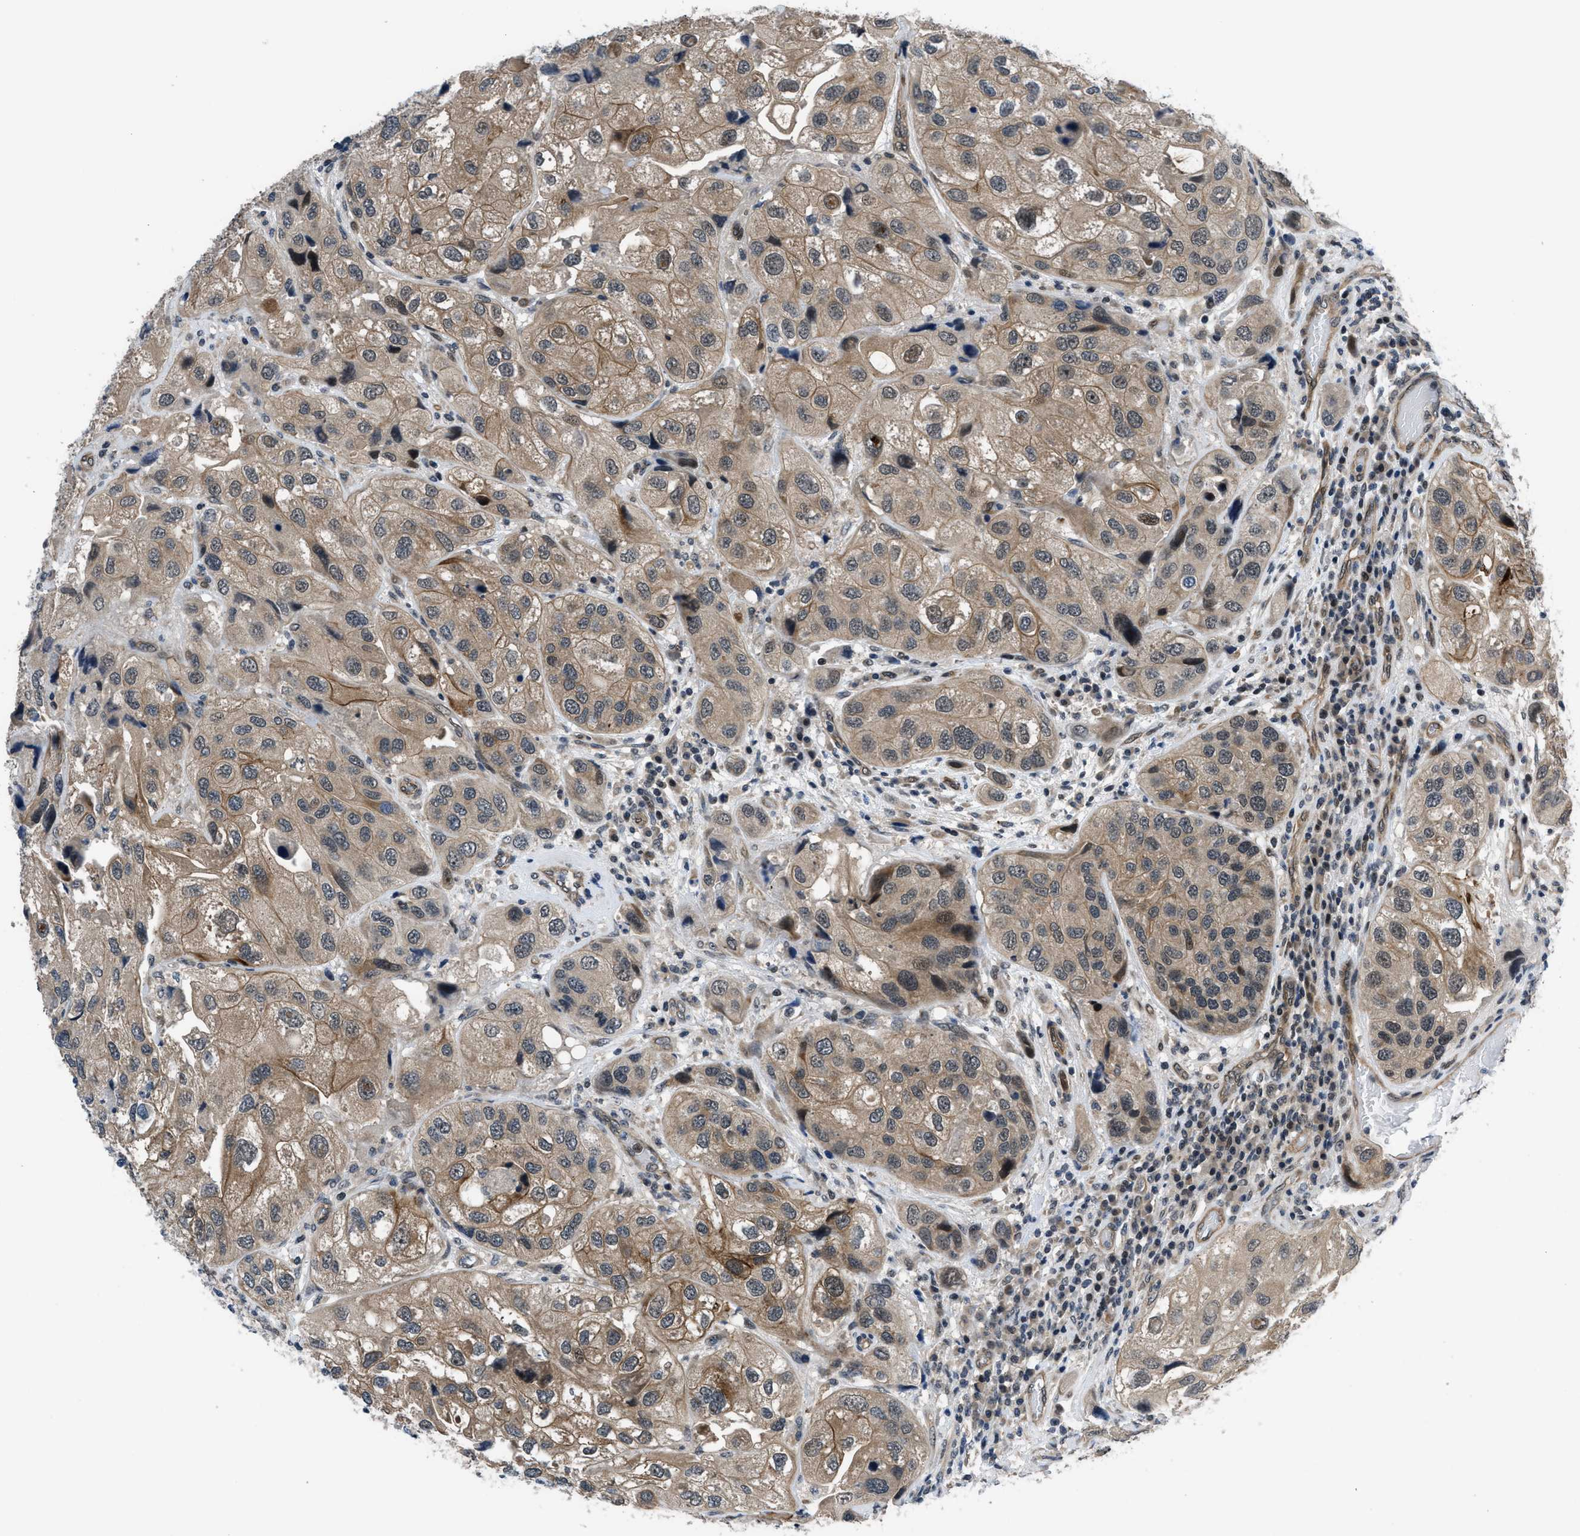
{"staining": {"intensity": "moderate", "quantity": ">75%", "location": "cytoplasmic/membranous,nuclear"}, "tissue": "urothelial cancer", "cell_type": "Tumor cells", "image_type": "cancer", "snomed": [{"axis": "morphology", "description": "Urothelial carcinoma, High grade"}, {"axis": "topography", "description": "Urinary bladder"}], "caption": "Immunohistochemical staining of human urothelial cancer shows medium levels of moderate cytoplasmic/membranous and nuclear protein expression in about >75% of tumor cells.", "gene": "SETD5", "patient": {"sex": "female", "age": 64}}